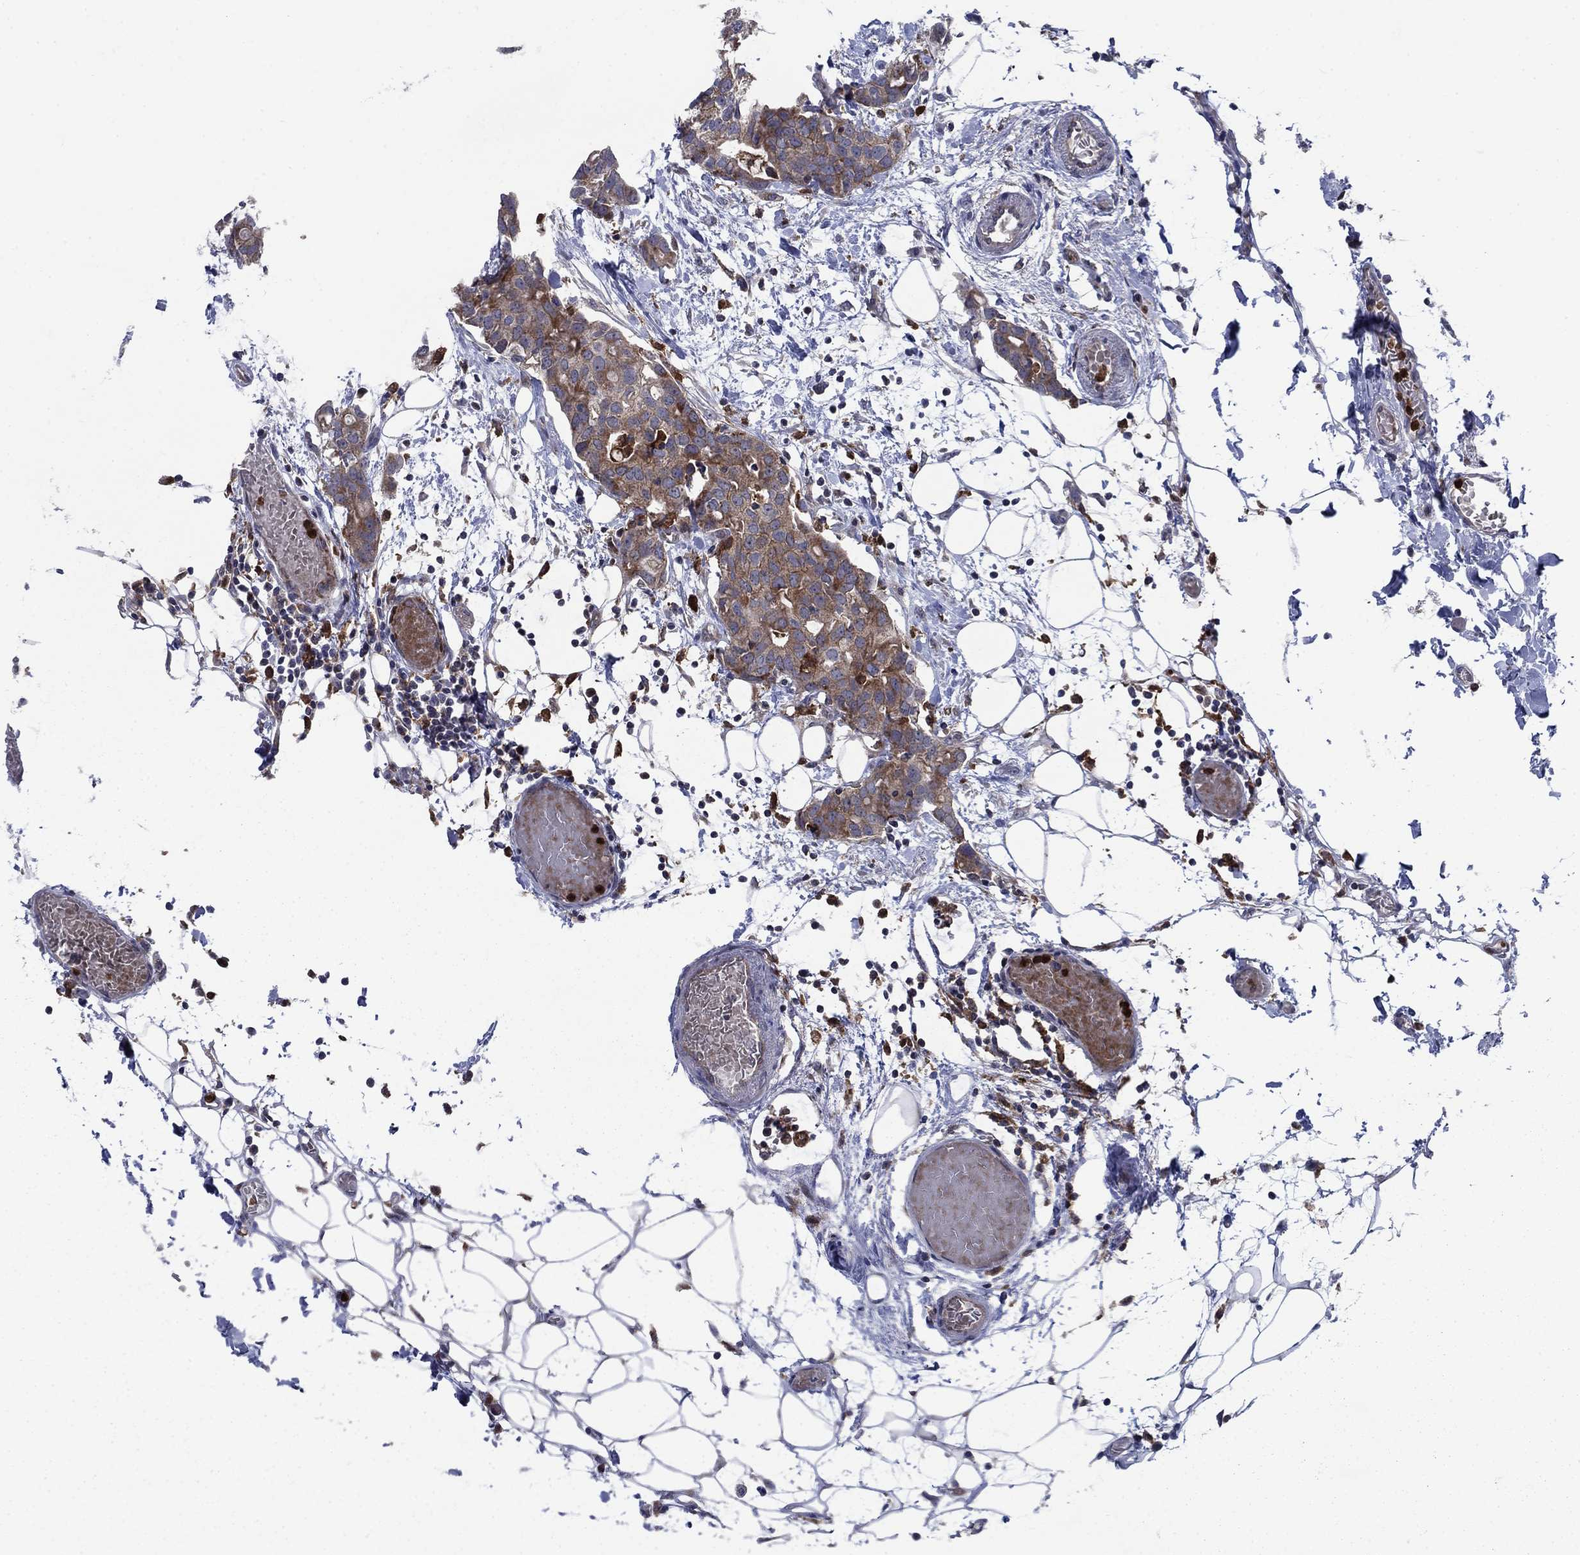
{"staining": {"intensity": "moderate", "quantity": "25%-75%", "location": "cytoplasmic/membranous"}, "tissue": "breast cancer", "cell_type": "Tumor cells", "image_type": "cancer", "snomed": [{"axis": "morphology", "description": "Duct carcinoma"}, {"axis": "topography", "description": "Breast"}], "caption": "The immunohistochemical stain shows moderate cytoplasmic/membranous expression in tumor cells of breast cancer (infiltrating ductal carcinoma) tissue. Using DAB (brown) and hematoxylin (blue) stains, captured at high magnification using brightfield microscopy.", "gene": "RNF19B", "patient": {"sex": "female", "age": 83}}